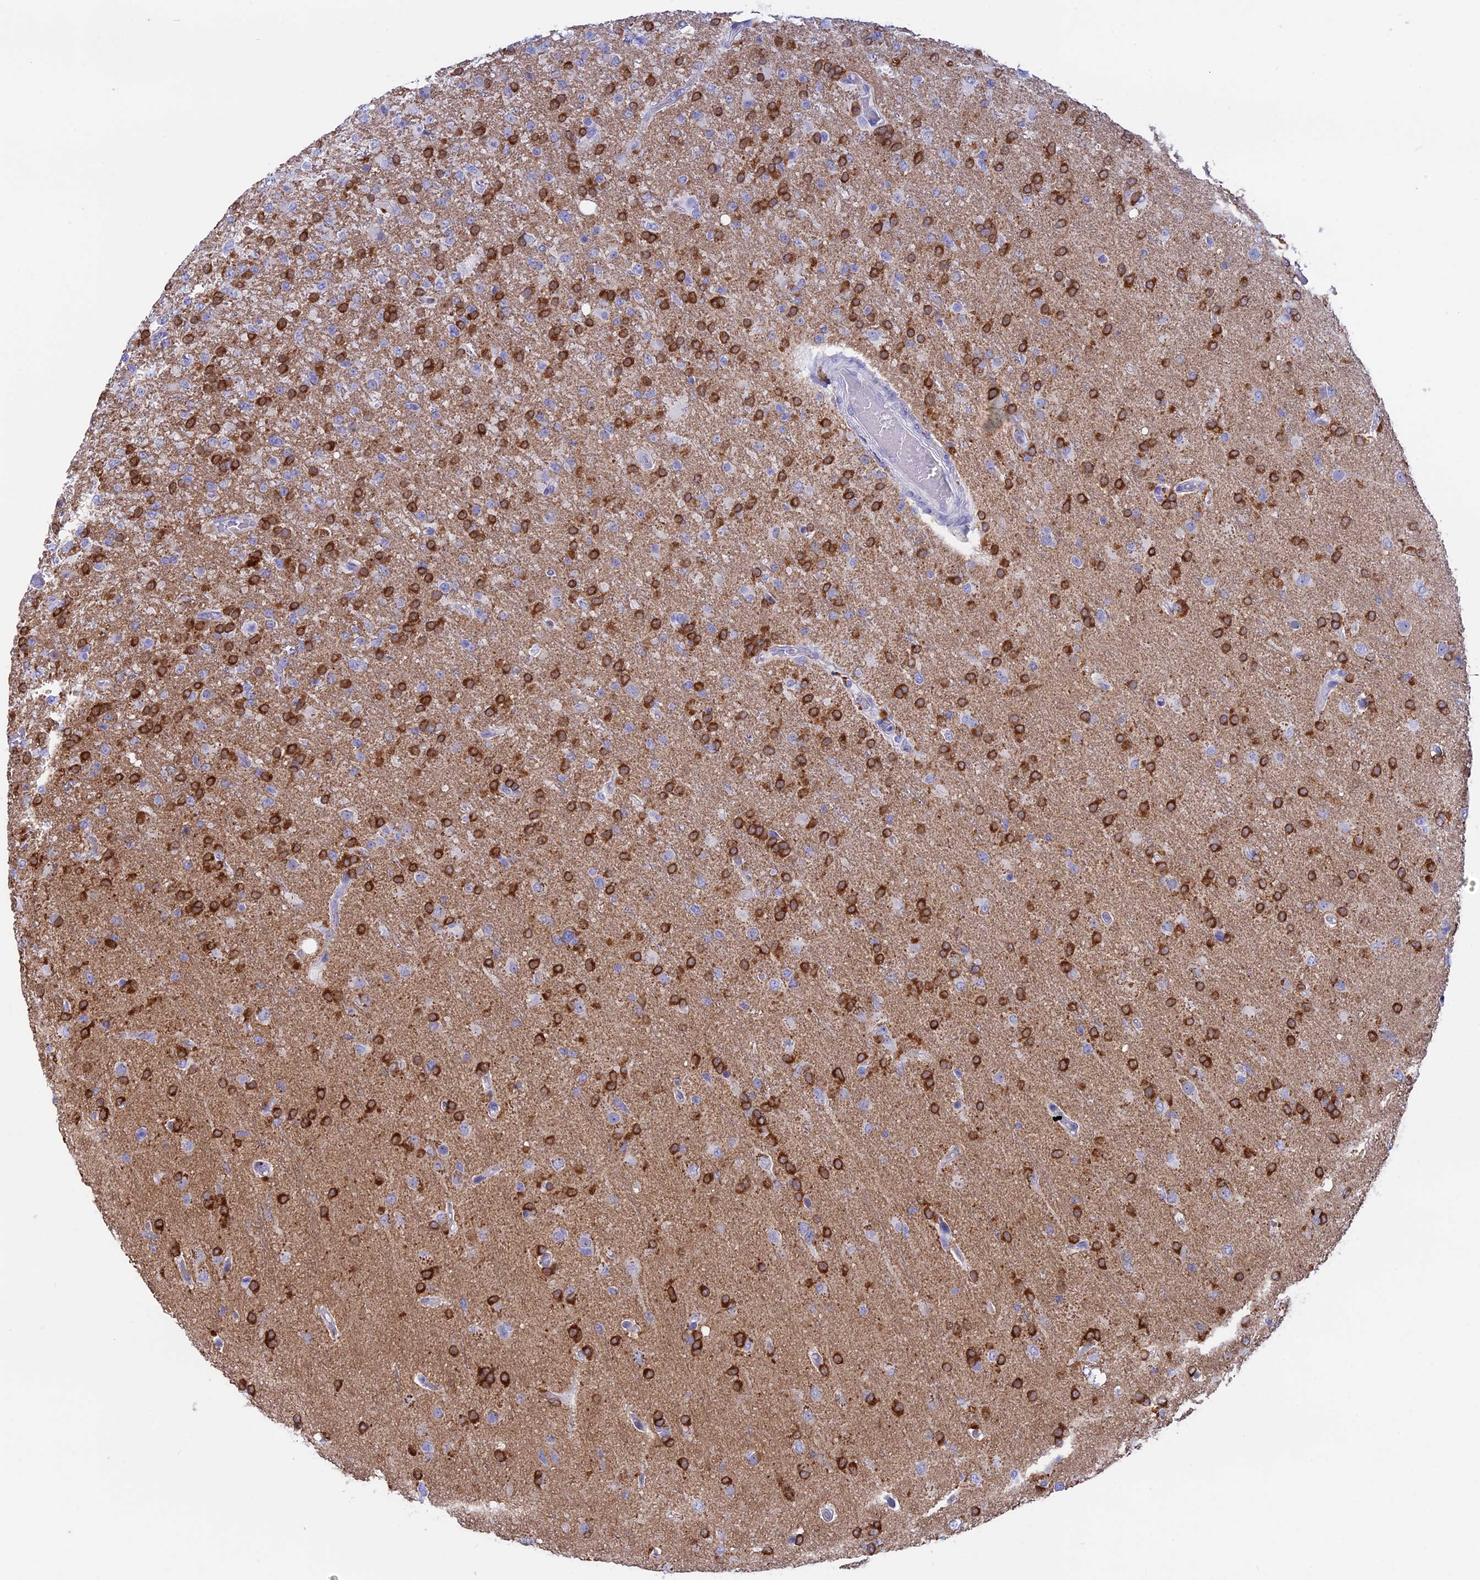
{"staining": {"intensity": "strong", "quantity": "<25%", "location": "cytoplasmic/membranous"}, "tissue": "glioma", "cell_type": "Tumor cells", "image_type": "cancer", "snomed": [{"axis": "morphology", "description": "Glioma, malignant, High grade"}, {"axis": "topography", "description": "Brain"}], "caption": "Protein expression by immunohistochemistry reveals strong cytoplasmic/membranous expression in about <25% of tumor cells in malignant glioma (high-grade).", "gene": "BTBD19", "patient": {"sex": "female", "age": 74}}